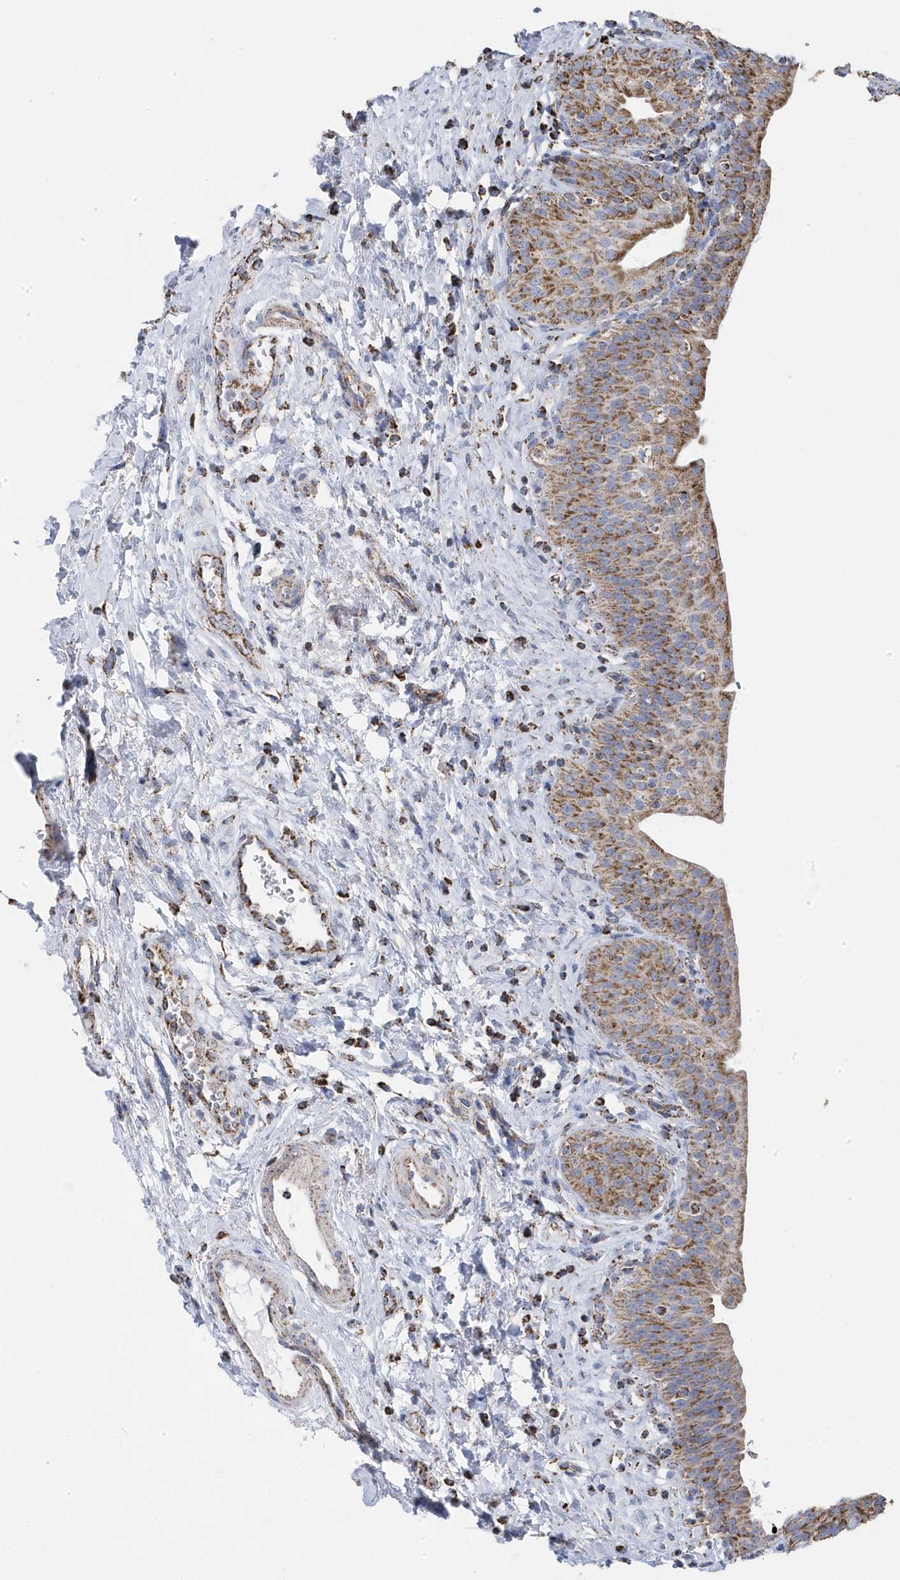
{"staining": {"intensity": "moderate", "quantity": ">75%", "location": "cytoplasmic/membranous"}, "tissue": "urinary bladder", "cell_type": "Urothelial cells", "image_type": "normal", "snomed": [{"axis": "morphology", "description": "Normal tissue, NOS"}, {"axis": "topography", "description": "Urinary bladder"}], "caption": "Immunohistochemistry (IHC) of normal urinary bladder exhibits medium levels of moderate cytoplasmic/membranous staining in about >75% of urothelial cells. (DAB IHC, brown staining for protein, blue staining for nuclei).", "gene": "GTPBP8", "patient": {"sex": "male", "age": 83}}